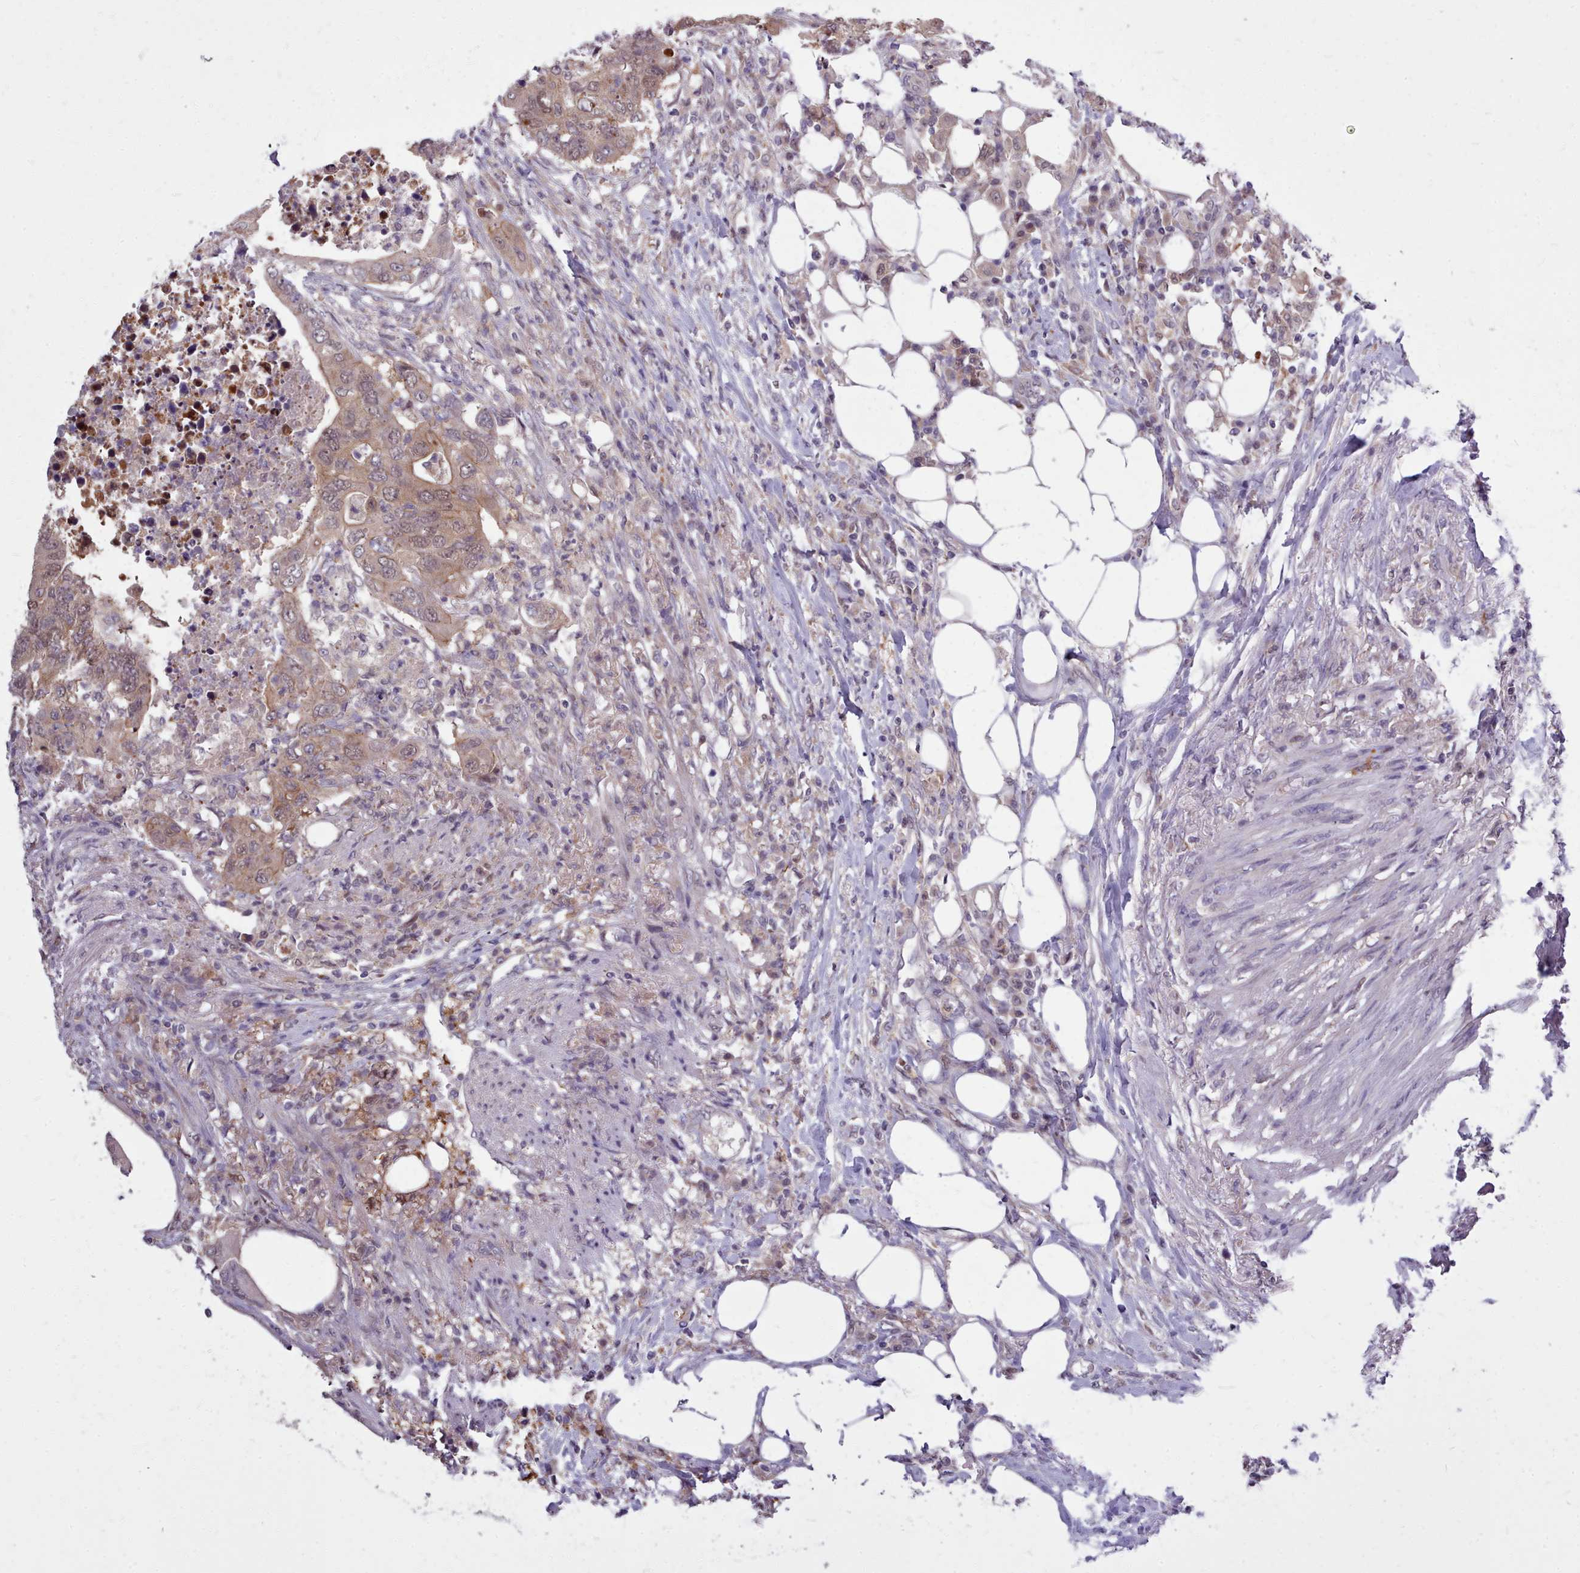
{"staining": {"intensity": "moderate", "quantity": ">75%", "location": "cytoplasmic/membranous,nuclear"}, "tissue": "colorectal cancer", "cell_type": "Tumor cells", "image_type": "cancer", "snomed": [{"axis": "morphology", "description": "Adenocarcinoma, NOS"}, {"axis": "topography", "description": "Colon"}], "caption": "Tumor cells reveal medium levels of moderate cytoplasmic/membranous and nuclear staining in about >75% of cells in human colorectal cancer (adenocarcinoma).", "gene": "AHCY", "patient": {"sex": "male", "age": 71}}